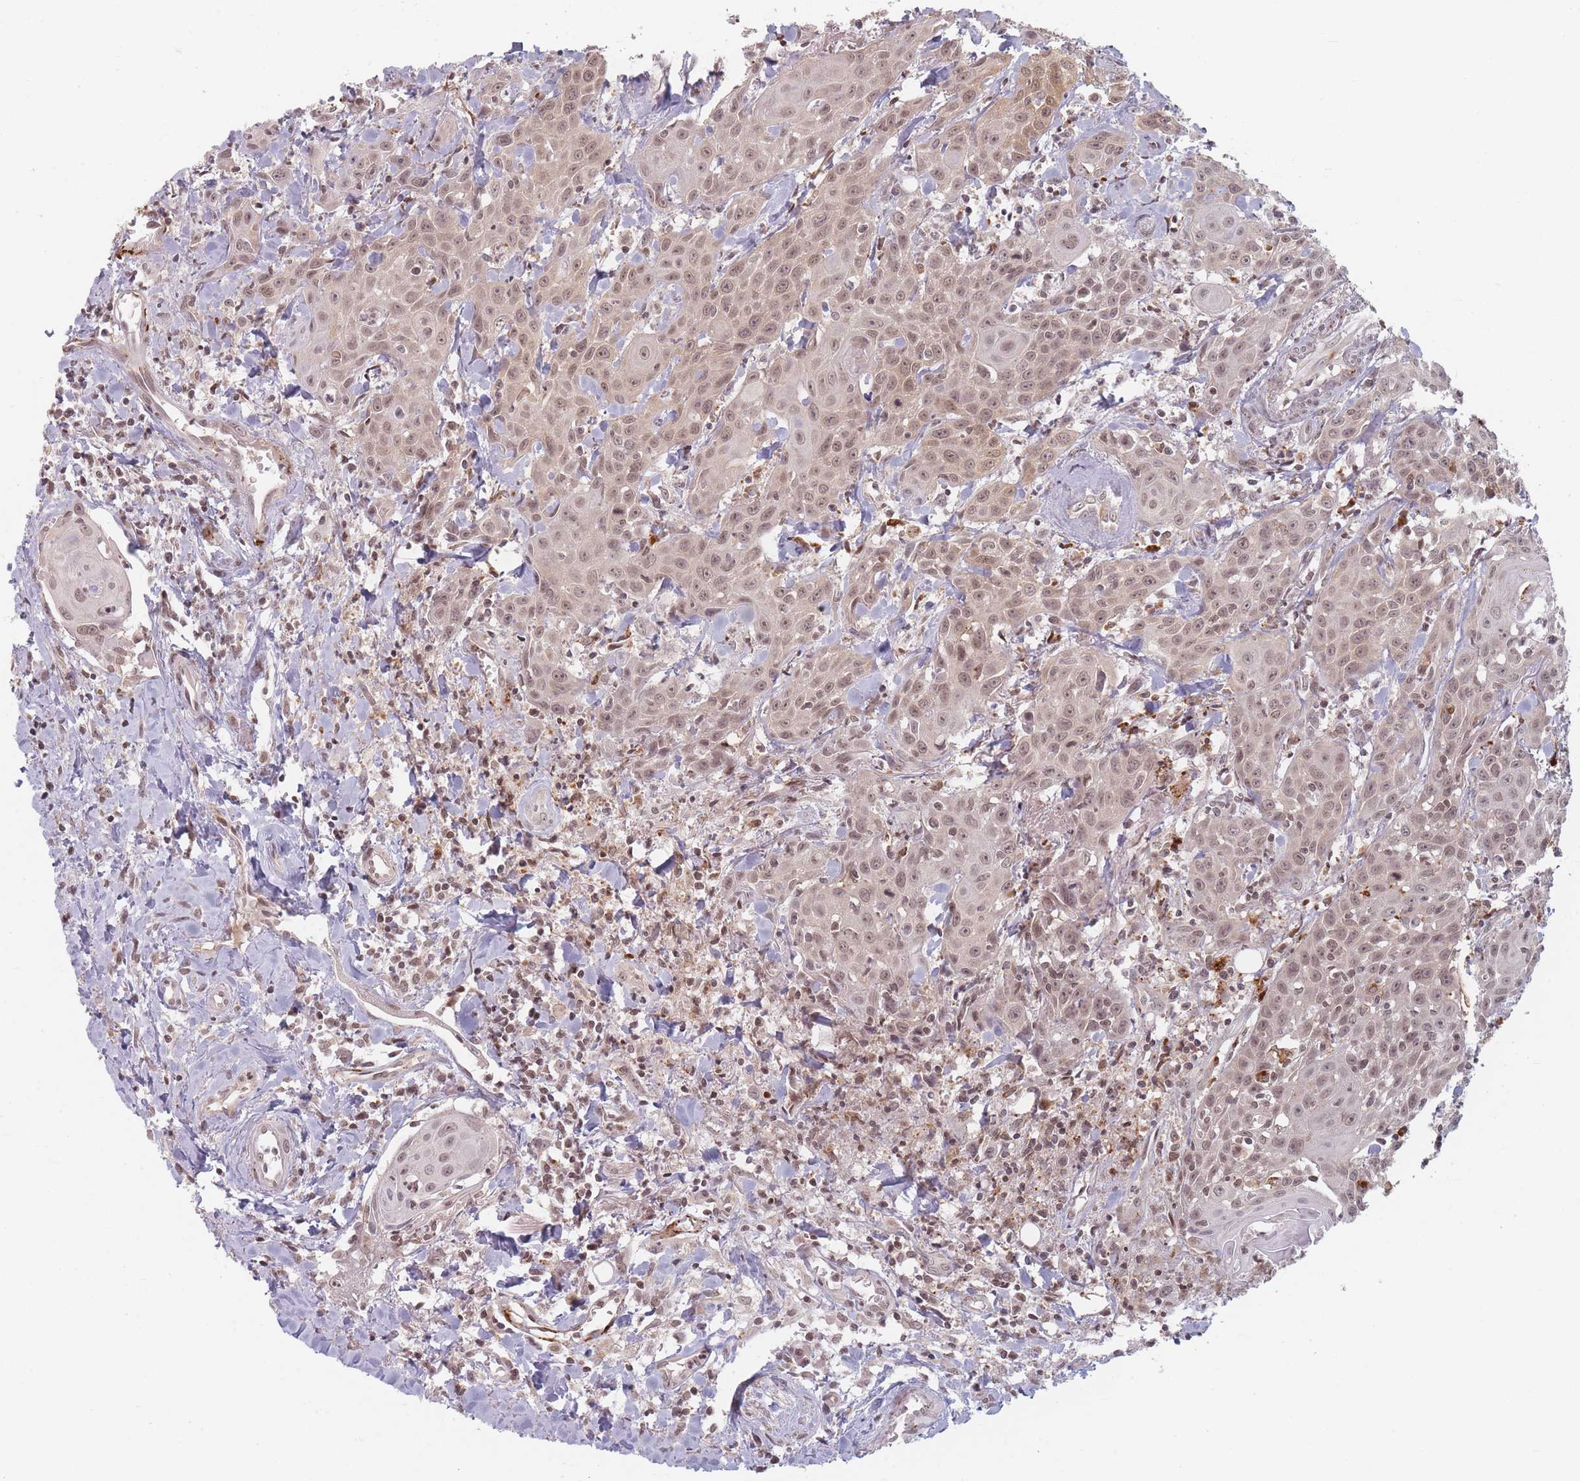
{"staining": {"intensity": "moderate", "quantity": ">75%", "location": "cytoplasmic/membranous,nuclear"}, "tissue": "head and neck cancer", "cell_type": "Tumor cells", "image_type": "cancer", "snomed": [{"axis": "morphology", "description": "Squamous cell carcinoma, NOS"}, {"axis": "topography", "description": "Oral tissue"}, {"axis": "topography", "description": "Head-Neck"}], "caption": "Moderate cytoplasmic/membranous and nuclear staining for a protein is identified in approximately >75% of tumor cells of head and neck squamous cell carcinoma using IHC.", "gene": "SPATA45", "patient": {"sex": "female", "age": 82}}